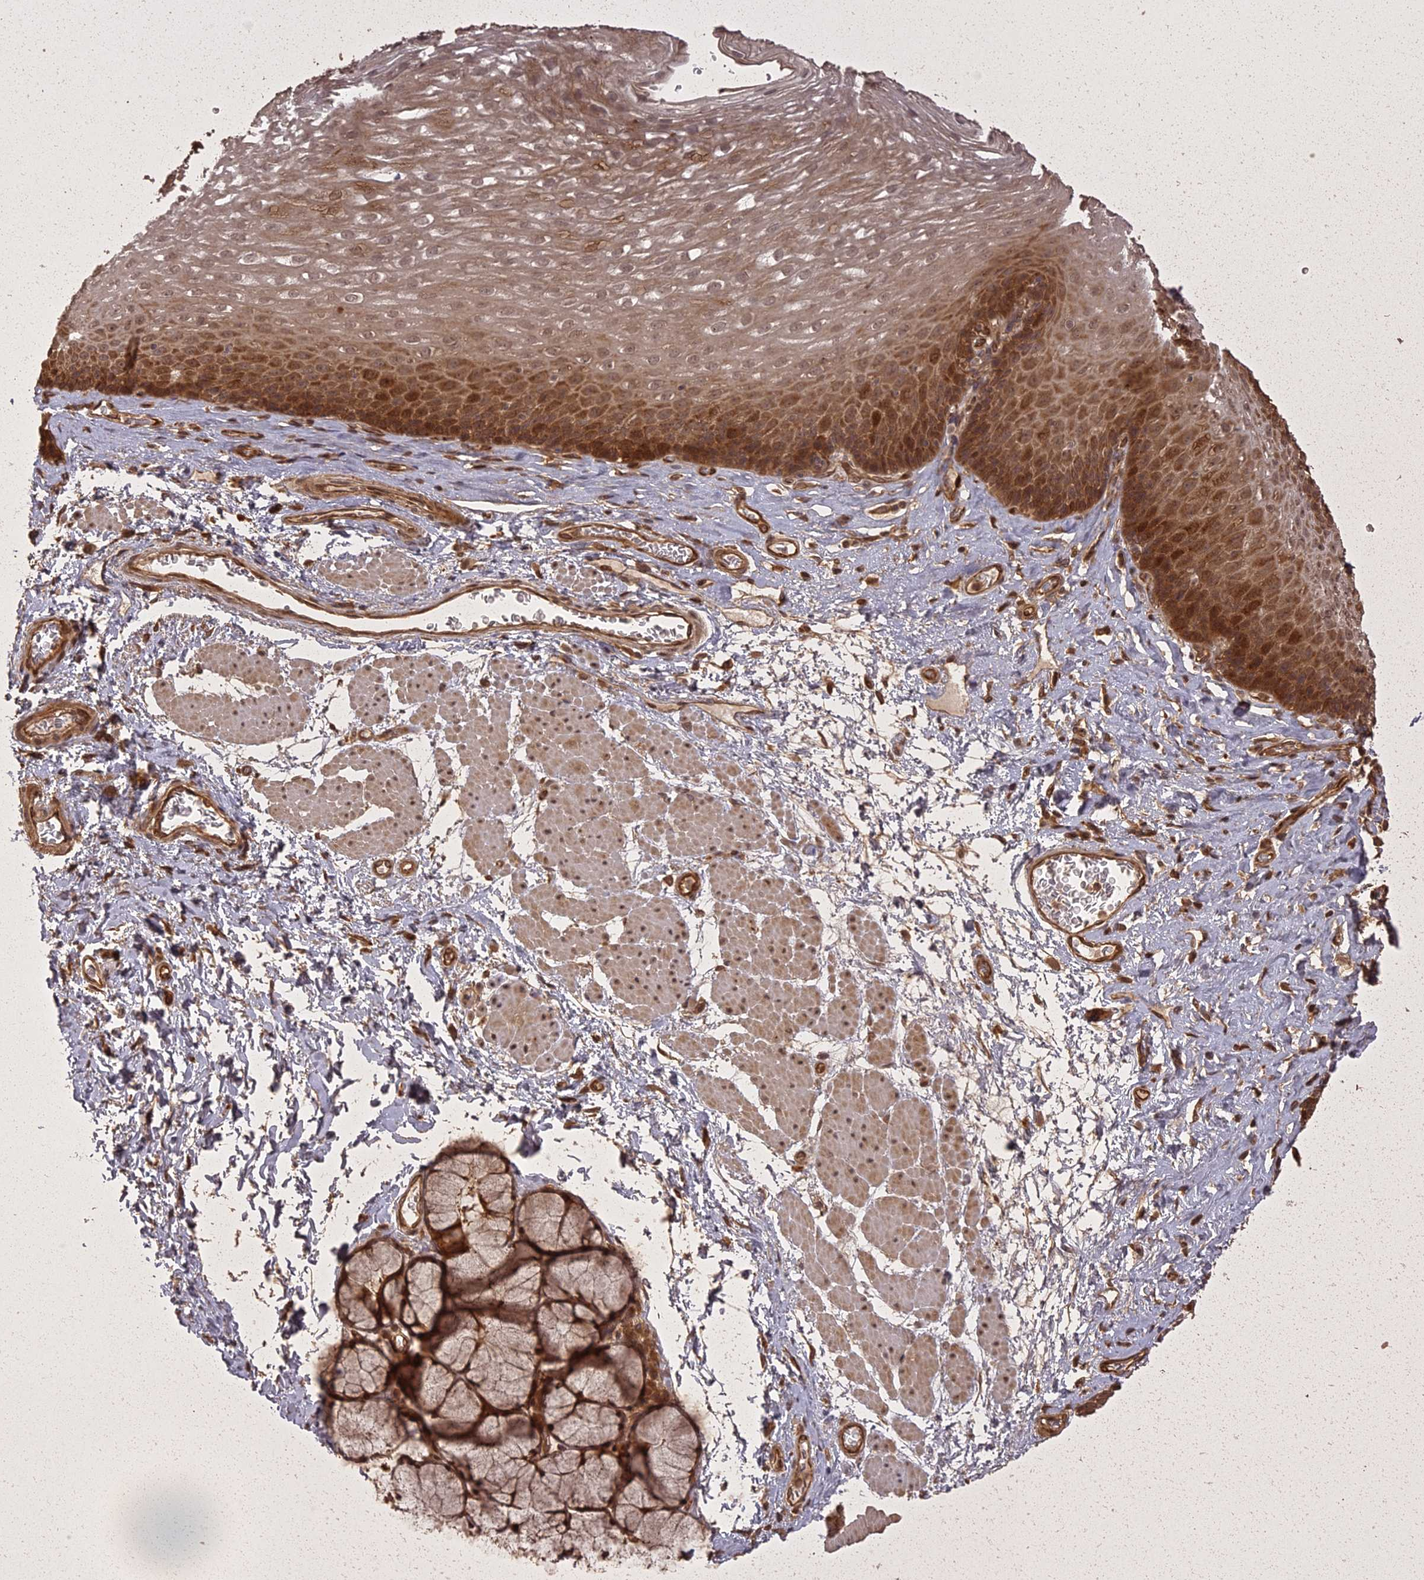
{"staining": {"intensity": "moderate", "quantity": ">75%", "location": "cytoplasmic/membranous,nuclear"}, "tissue": "esophagus", "cell_type": "Squamous epithelial cells", "image_type": "normal", "snomed": [{"axis": "morphology", "description": "Normal tissue, NOS"}, {"axis": "topography", "description": "Esophagus"}], "caption": "Approximately >75% of squamous epithelial cells in normal esophagus exhibit moderate cytoplasmic/membranous,nuclear protein positivity as visualized by brown immunohistochemical staining.", "gene": "LIN37", "patient": {"sex": "female", "age": 66}}